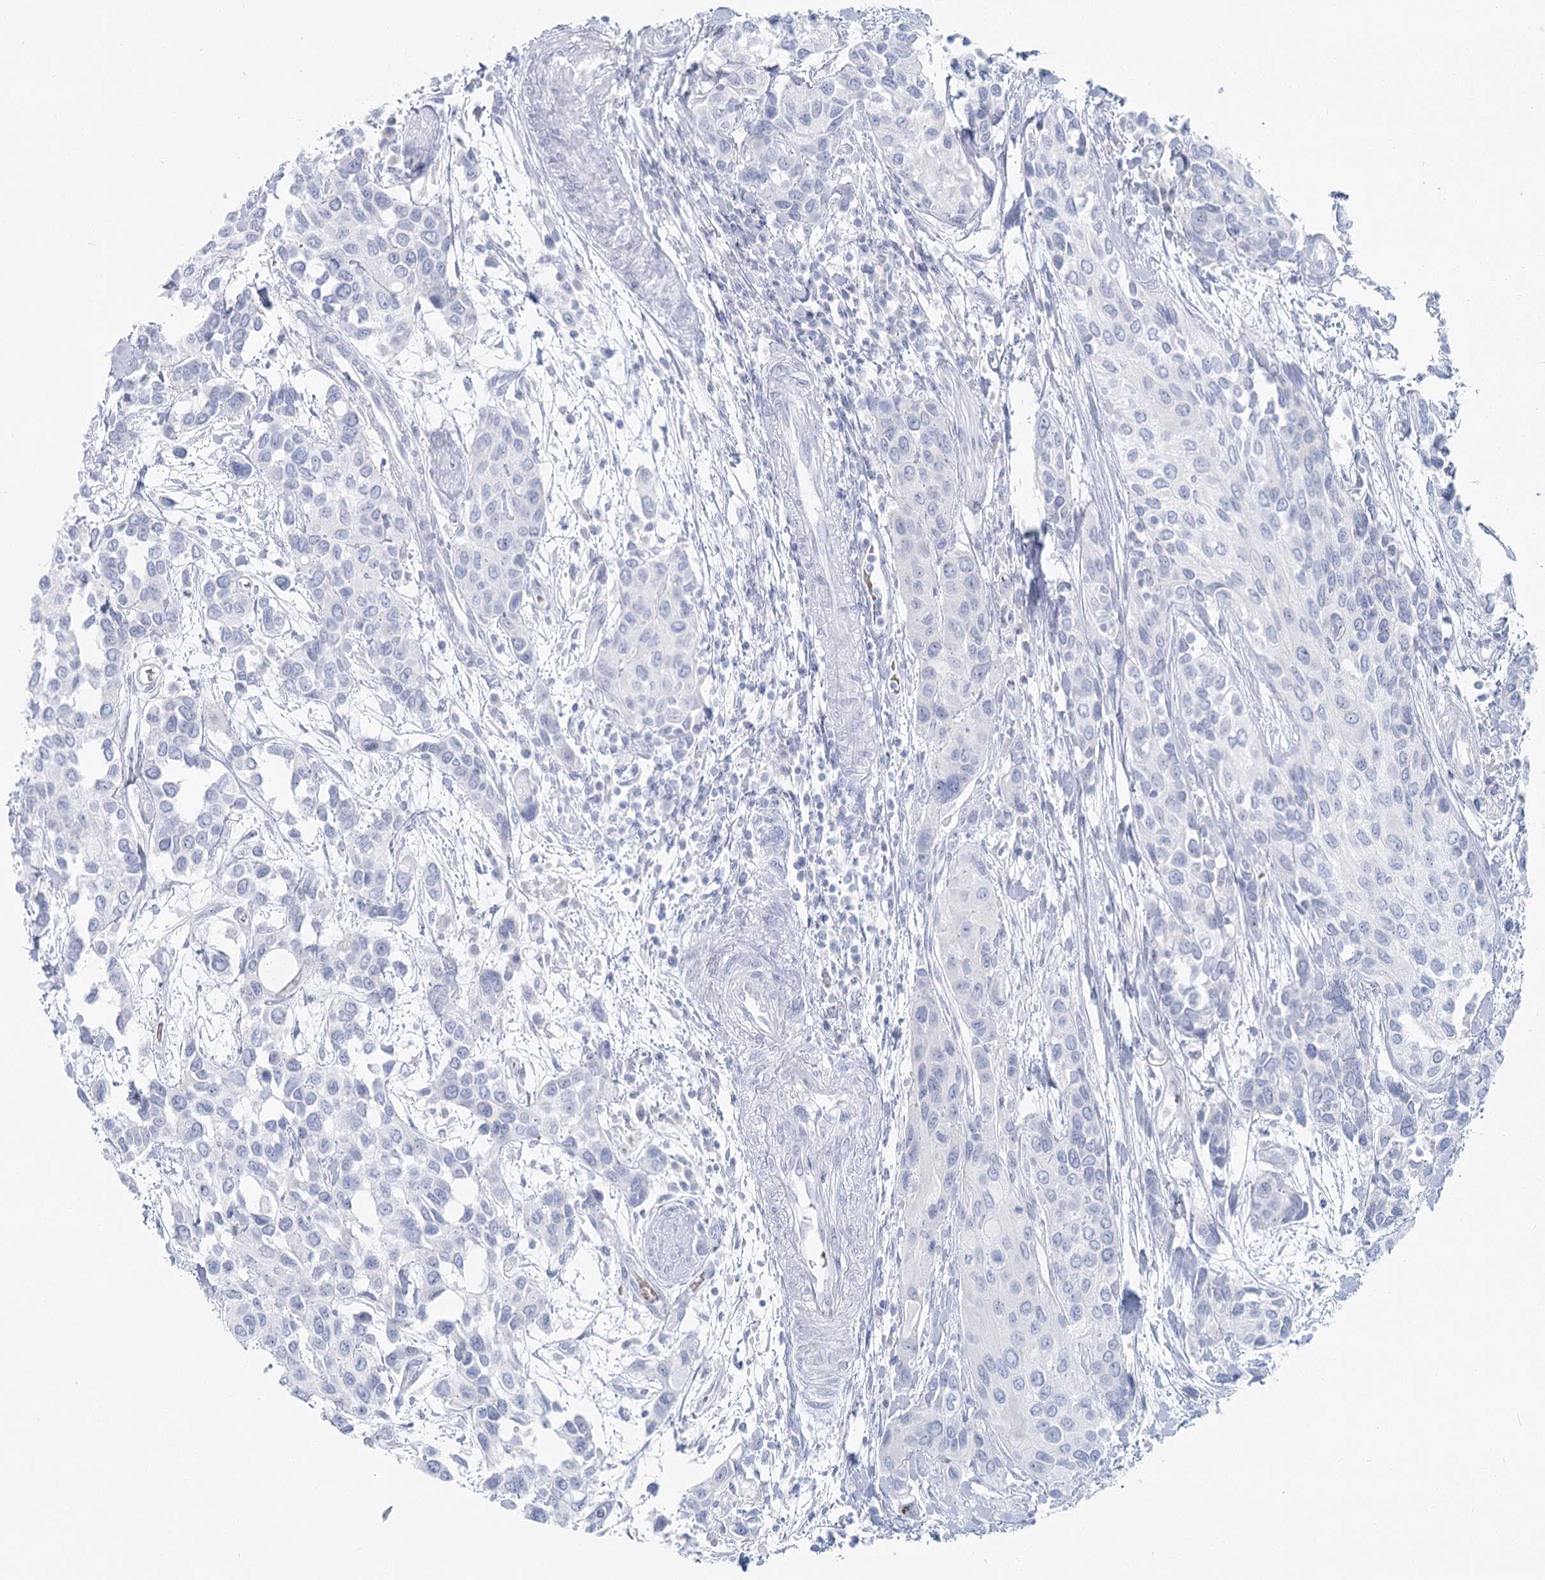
{"staining": {"intensity": "negative", "quantity": "none", "location": "none"}, "tissue": "urothelial cancer", "cell_type": "Tumor cells", "image_type": "cancer", "snomed": [{"axis": "morphology", "description": "Normal tissue, NOS"}, {"axis": "morphology", "description": "Urothelial carcinoma, High grade"}, {"axis": "topography", "description": "Vascular tissue"}, {"axis": "topography", "description": "Urinary bladder"}], "caption": "Urothelial carcinoma (high-grade) was stained to show a protein in brown. There is no significant positivity in tumor cells. (DAB IHC, high magnification).", "gene": "IFIT5", "patient": {"sex": "female", "age": 56}}